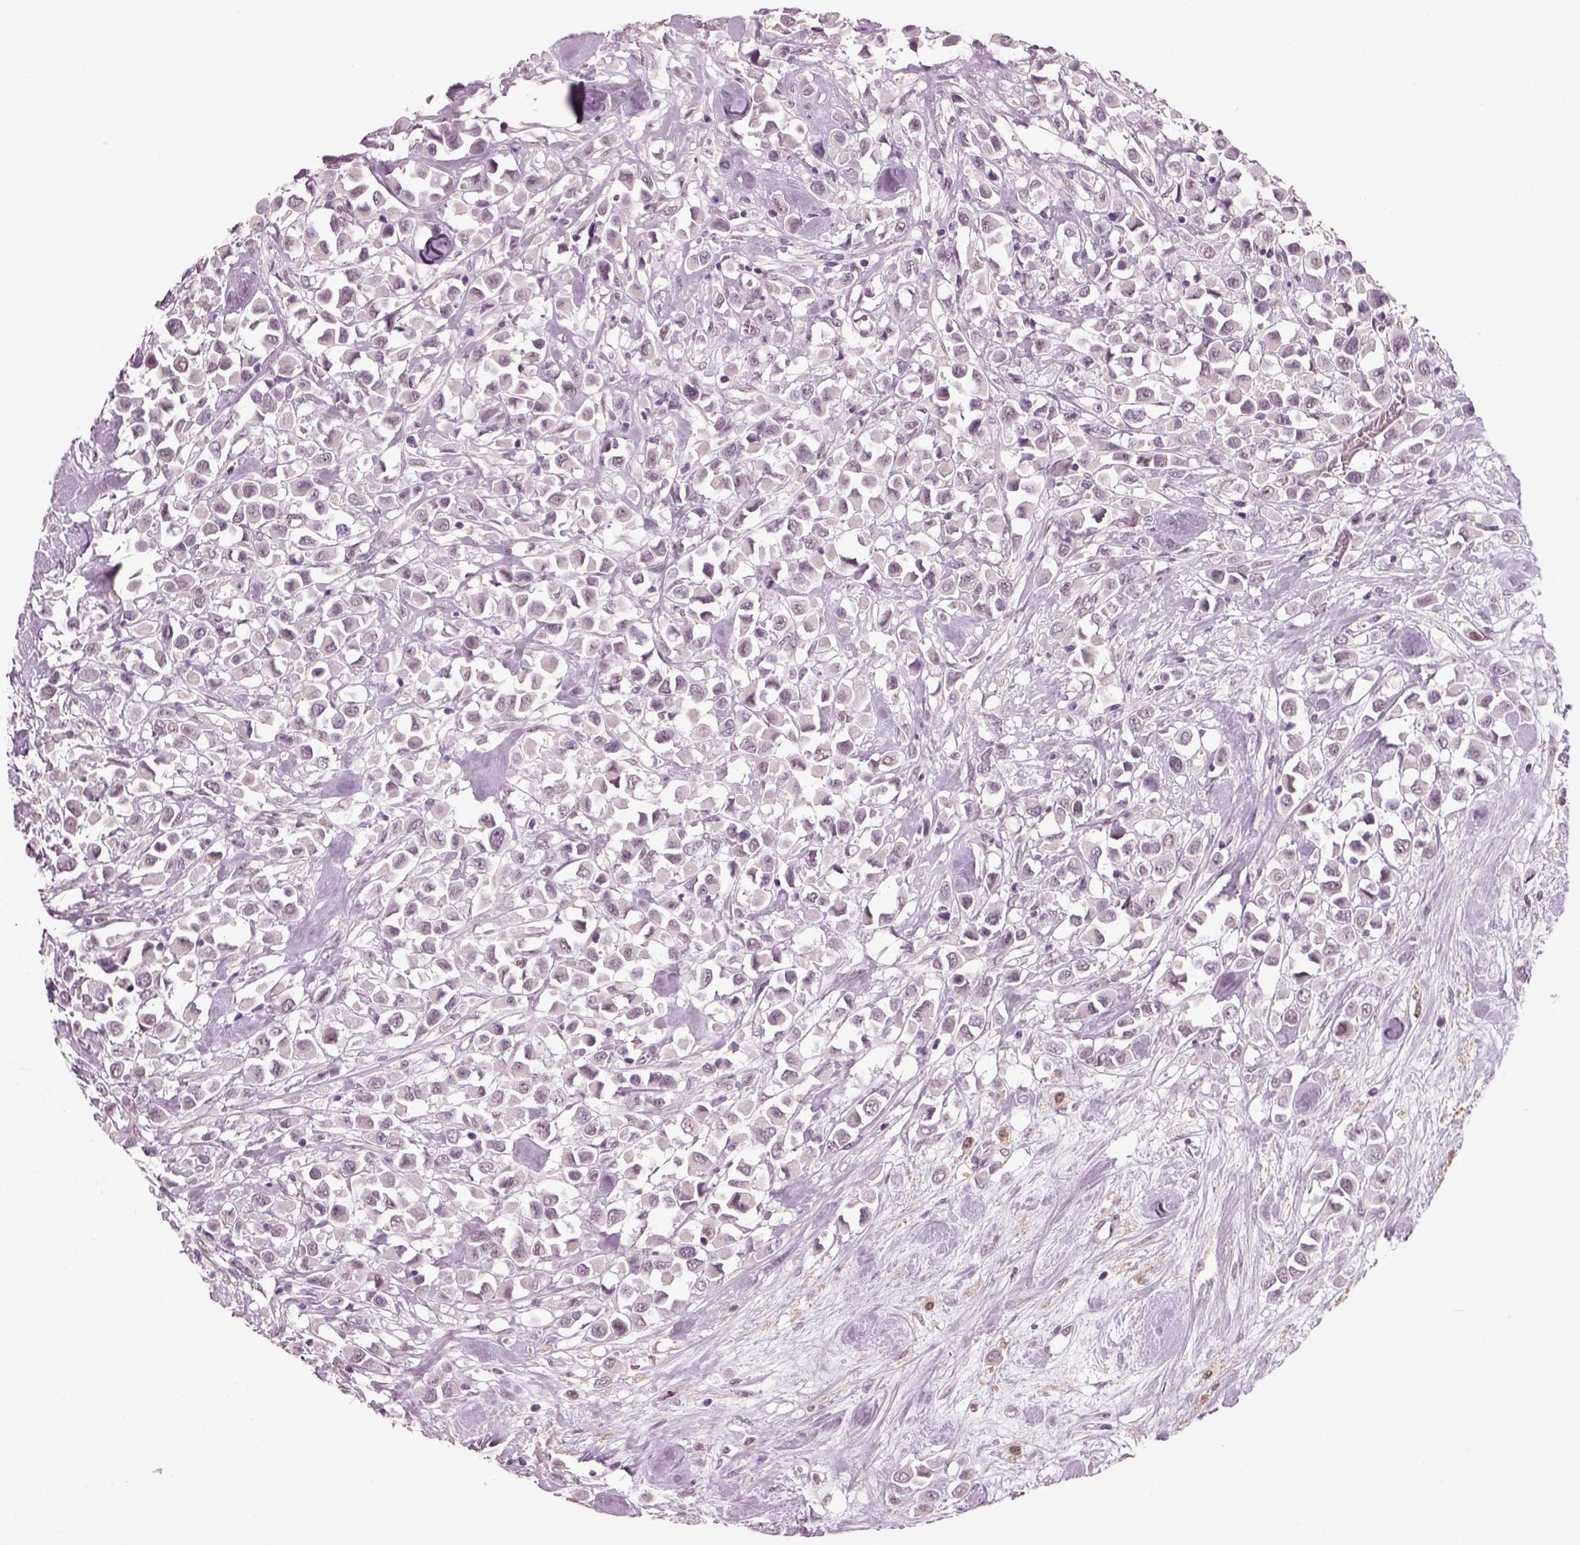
{"staining": {"intensity": "negative", "quantity": "none", "location": "none"}, "tissue": "breast cancer", "cell_type": "Tumor cells", "image_type": "cancer", "snomed": [{"axis": "morphology", "description": "Duct carcinoma"}, {"axis": "topography", "description": "Breast"}], "caption": "Tumor cells are negative for protein expression in human intraductal carcinoma (breast).", "gene": "NAT8", "patient": {"sex": "female", "age": 61}}